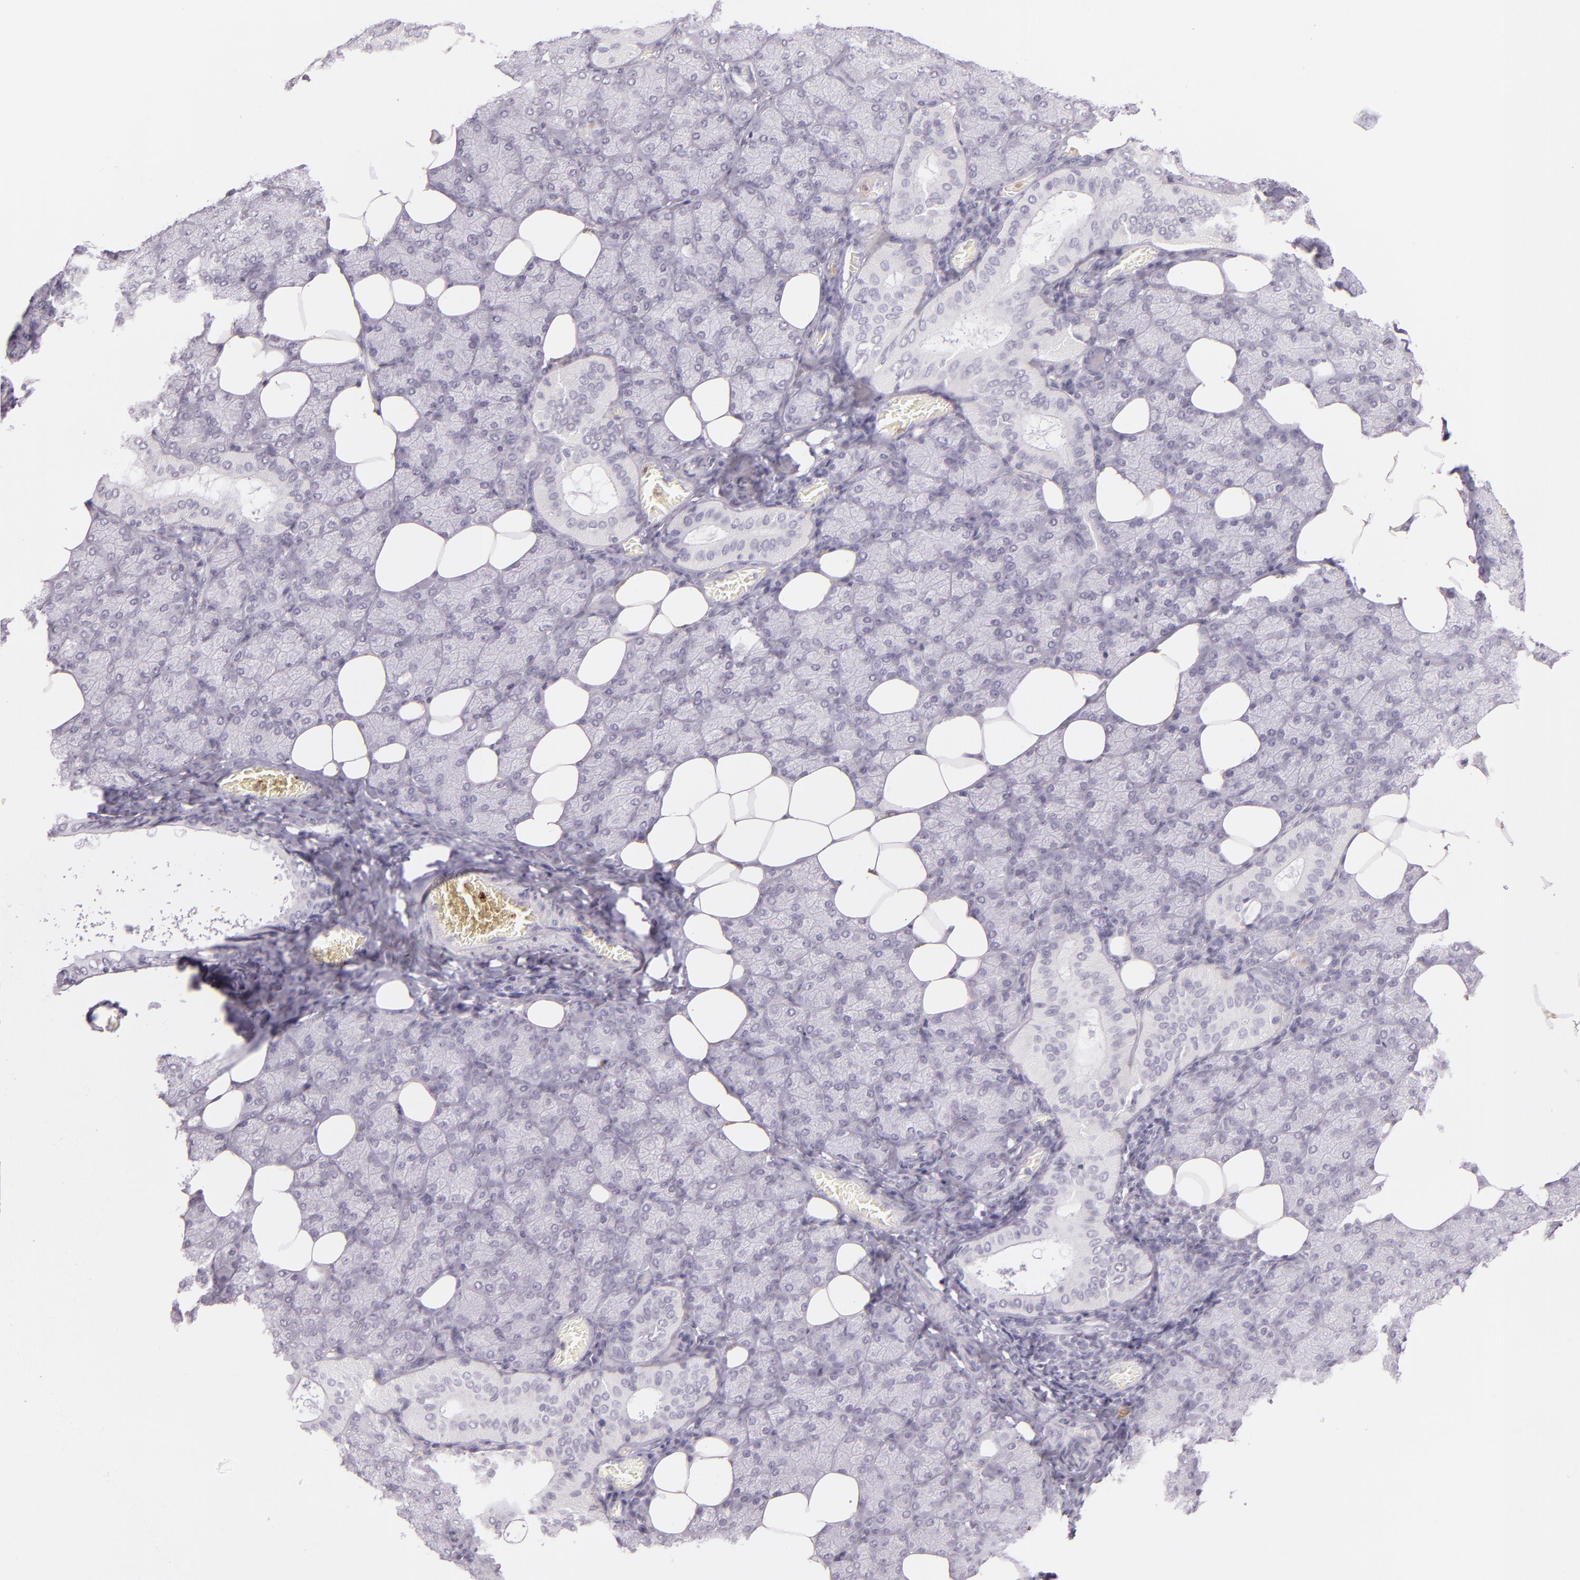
{"staining": {"intensity": "negative", "quantity": "none", "location": "none"}, "tissue": "salivary gland", "cell_type": "Glandular cells", "image_type": "normal", "snomed": [{"axis": "morphology", "description": "Normal tissue, NOS"}, {"axis": "topography", "description": "Lymph node"}, {"axis": "topography", "description": "Salivary gland"}], "caption": "An immunohistochemistry histopathology image of unremarkable salivary gland is shown. There is no staining in glandular cells of salivary gland. Brightfield microscopy of immunohistochemistry stained with DAB (brown) and hematoxylin (blue), captured at high magnification.", "gene": "CBS", "patient": {"sex": "male", "age": 8}}